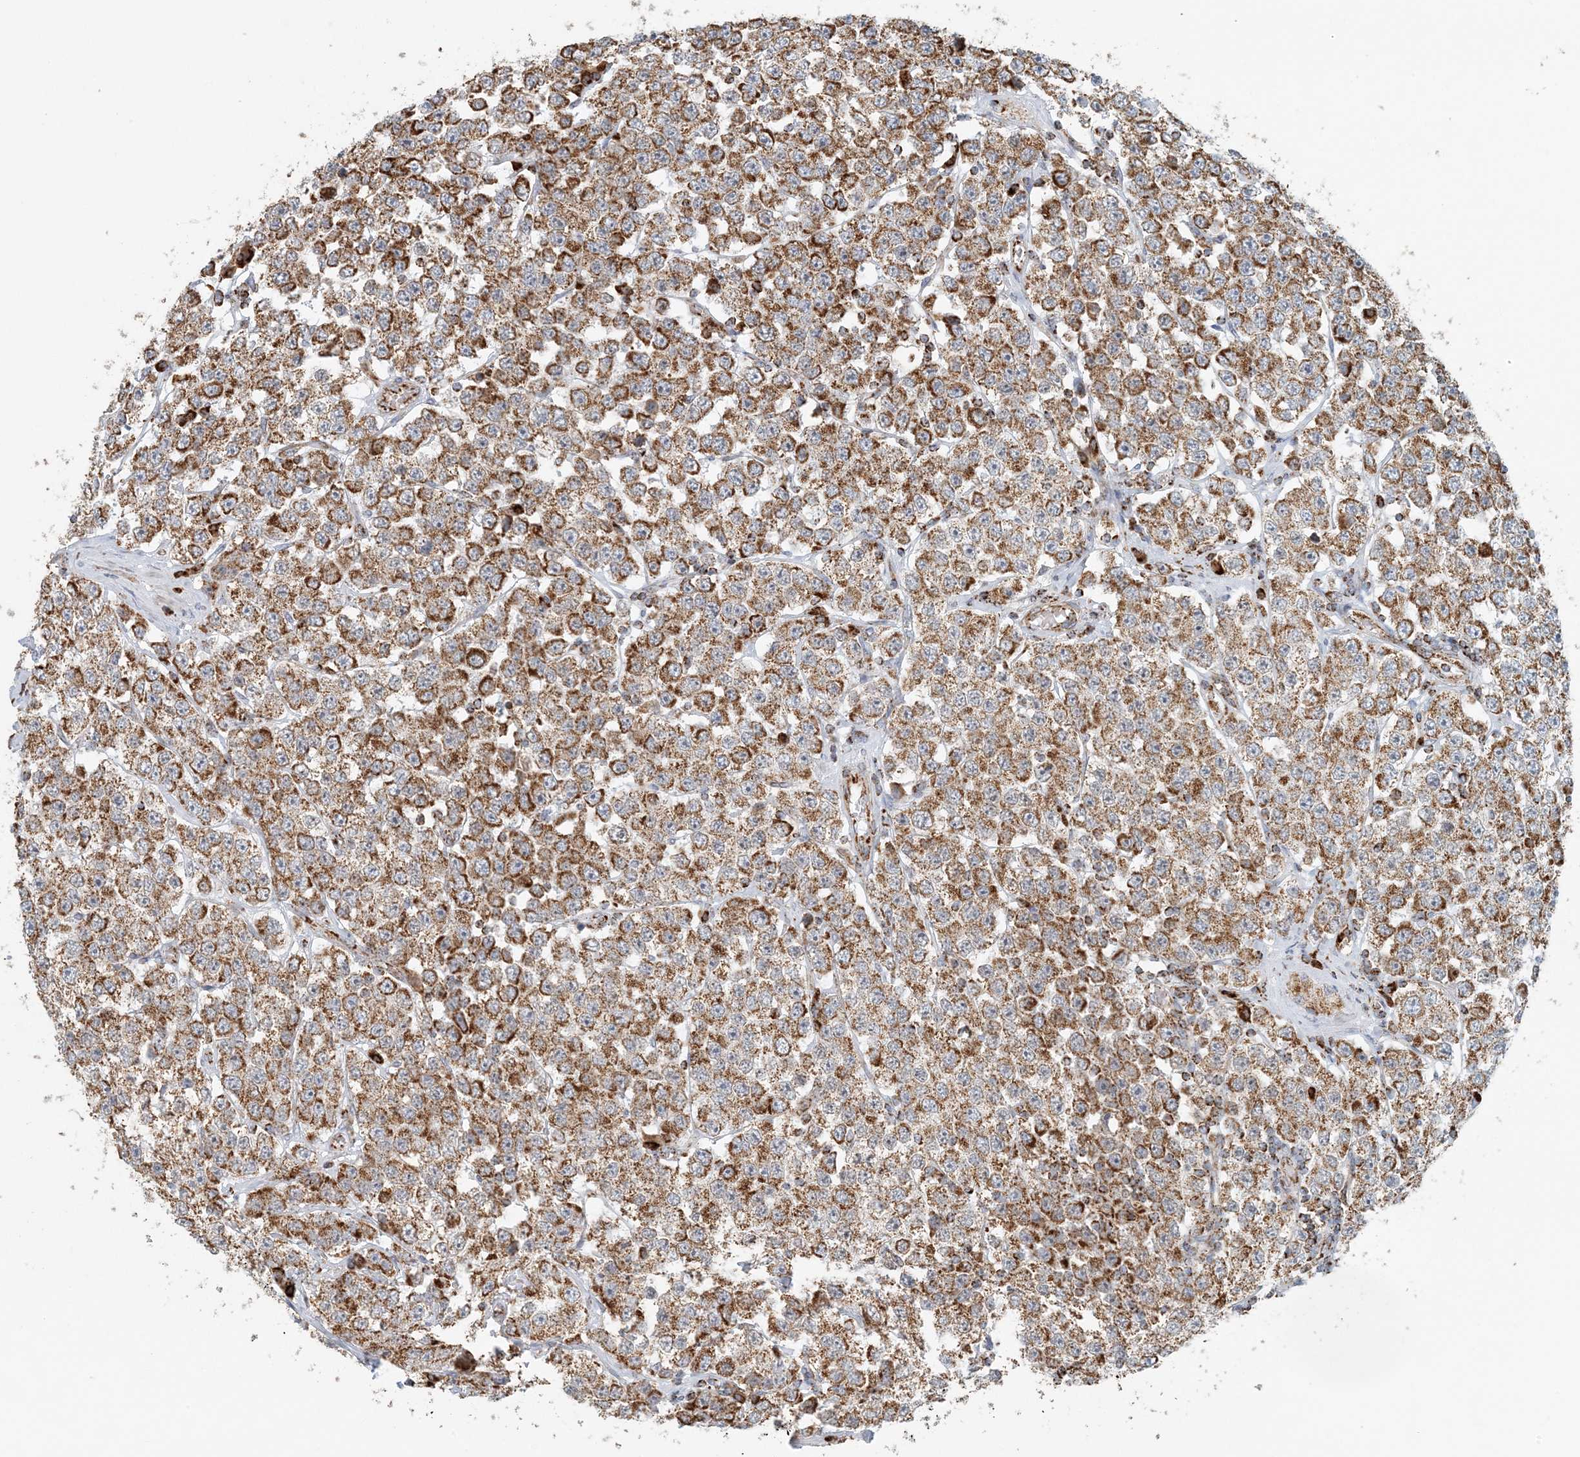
{"staining": {"intensity": "moderate", "quantity": ">75%", "location": "cytoplasmic/membranous"}, "tissue": "testis cancer", "cell_type": "Tumor cells", "image_type": "cancer", "snomed": [{"axis": "morphology", "description": "Seminoma, NOS"}, {"axis": "topography", "description": "Testis"}], "caption": "IHC of testis cancer reveals medium levels of moderate cytoplasmic/membranous staining in about >75% of tumor cells. Nuclei are stained in blue.", "gene": "MAN1A1", "patient": {"sex": "male", "age": 28}}